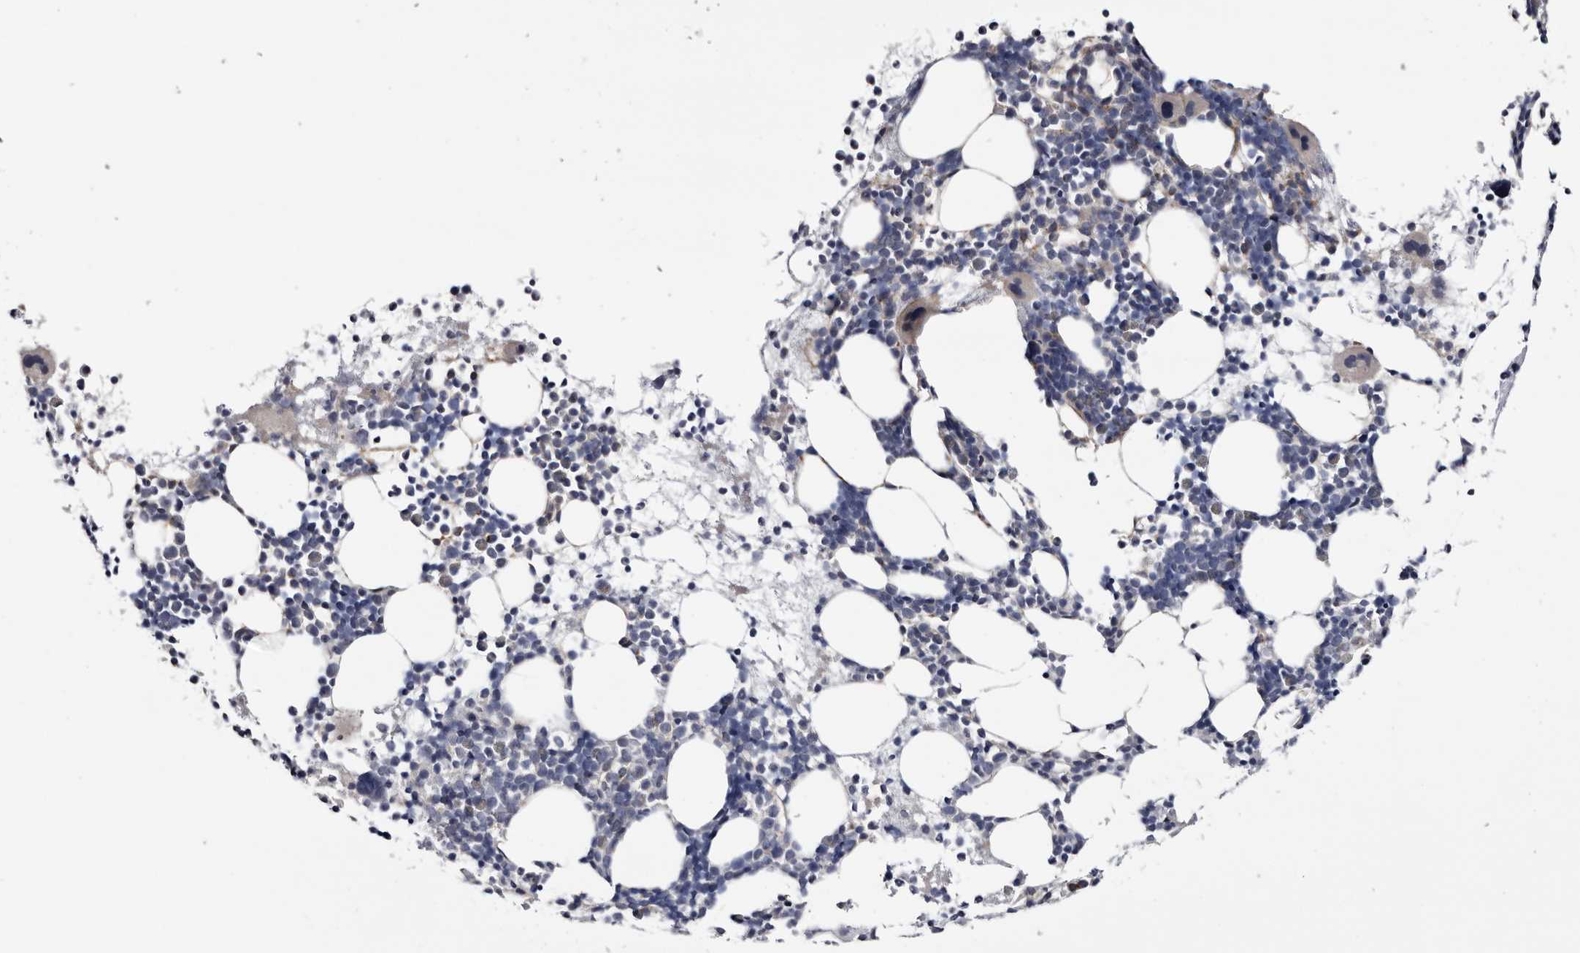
{"staining": {"intensity": "negative", "quantity": "none", "location": "none"}, "tissue": "bone marrow", "cell_type": "Hematopoietic cells", "image_type": "normal", "snomed": [{"axis": "morphology", "description": "Normal tissue, NOS"}, {"axis": "topography", "description": "Bone marrow"}], "caption": "DAB (3,3'-diaminobenzidine) immunohistochemical staining of unremarkable bone marrow displays no significant staining in hematopoietic cells.", "gene": "ARMCX2", "patient": {"sex": "female", "age": 57}}